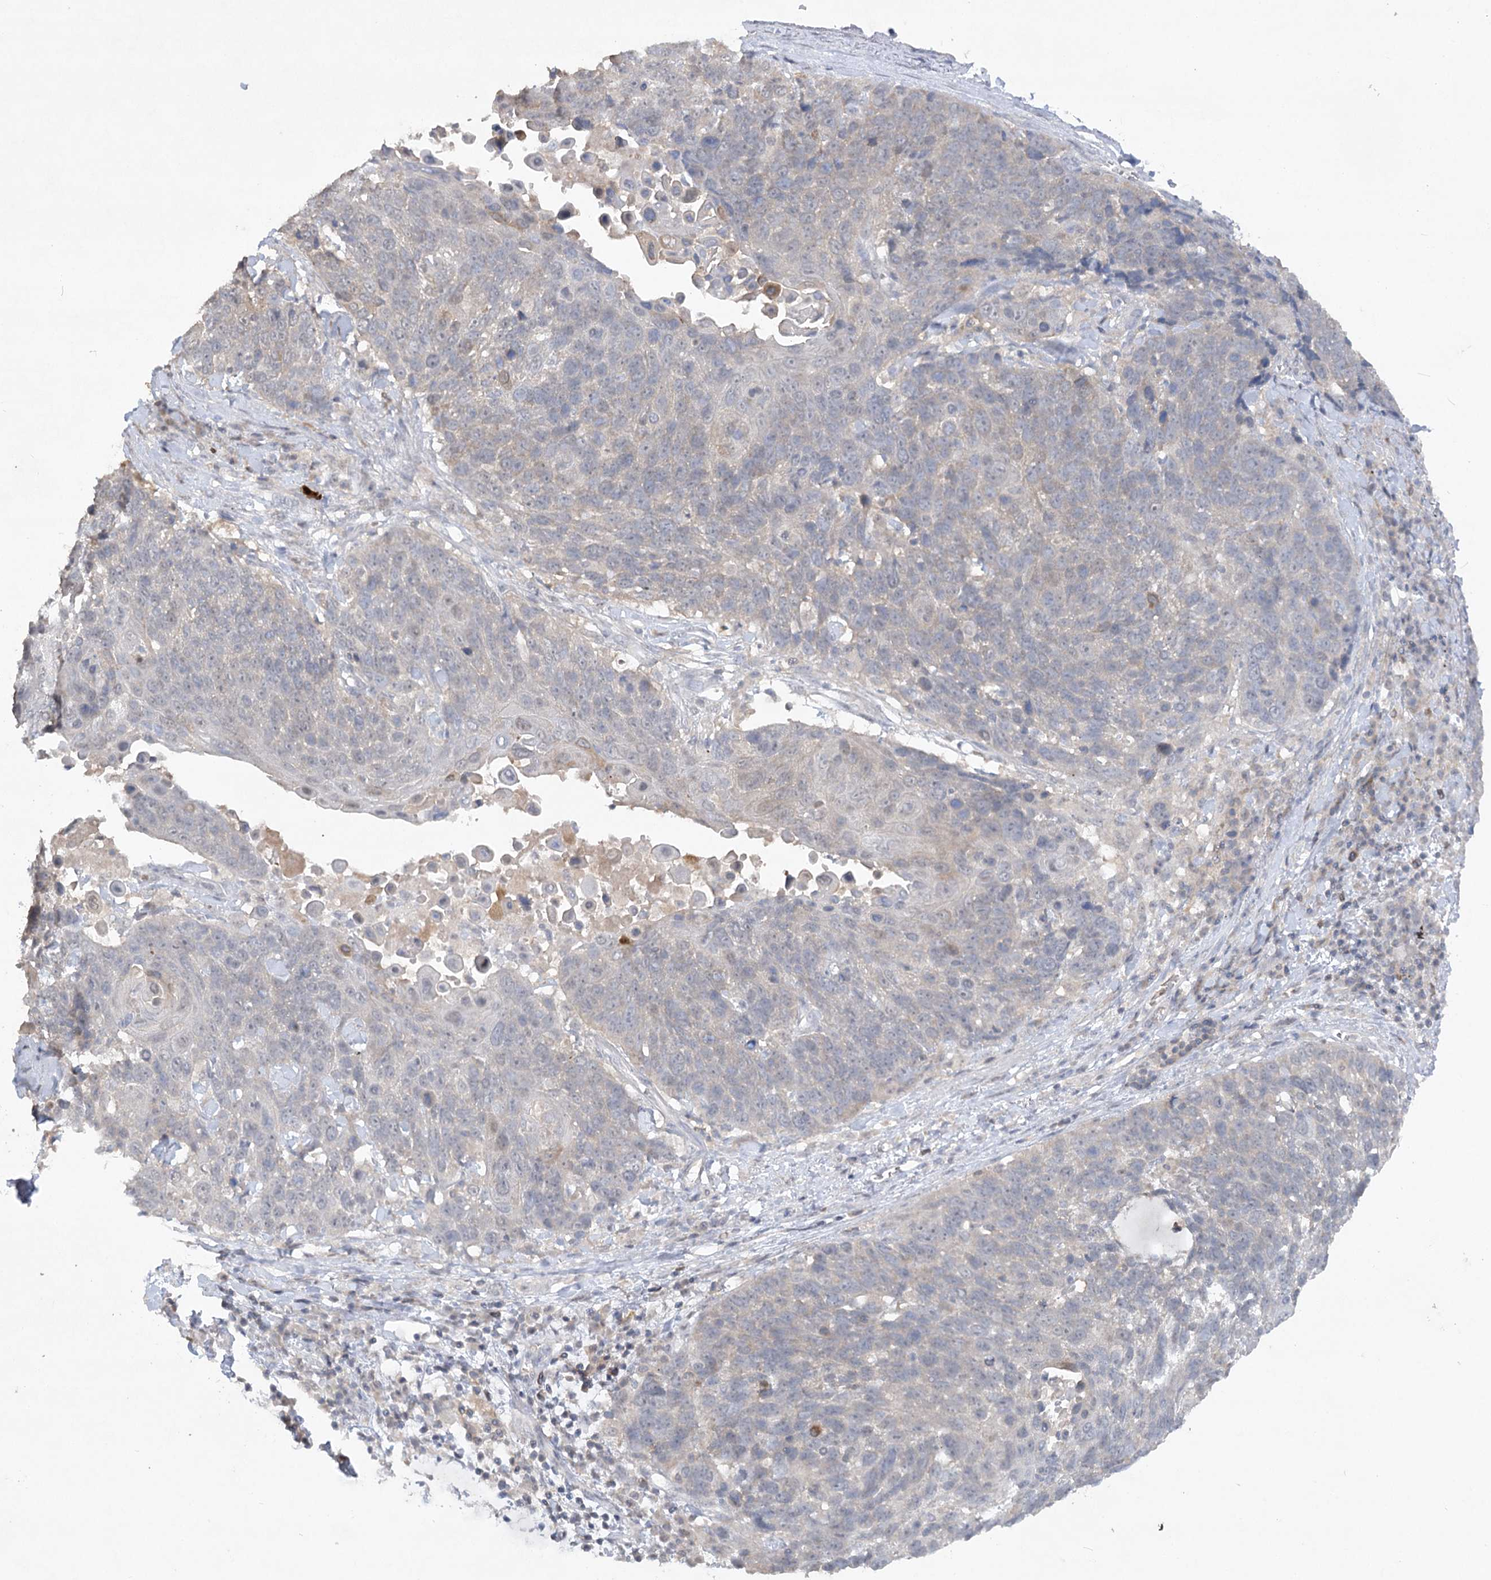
{"staining": {"intensity": "negative", "quantity": "none", "location": "none"}, "tissue": "lung cancer", "cell_type": "Tumor cells", "image_type": "cancer", "snomed": [{"axis": "morphology", "description": "Squamous cell carcinoma, NOS"}, {"axis": "topography", "description": "Lung"}], "caption": "This is a histopathology image of immunohistochemistry (IHC) staining of lung cancer, which shows no expression in tumor cells. (Immunohistochemistry, brightfield microscopy, high magnification).", "gene": "TRAF3IP1", "patient": {"sex": "male", "age": 66}}